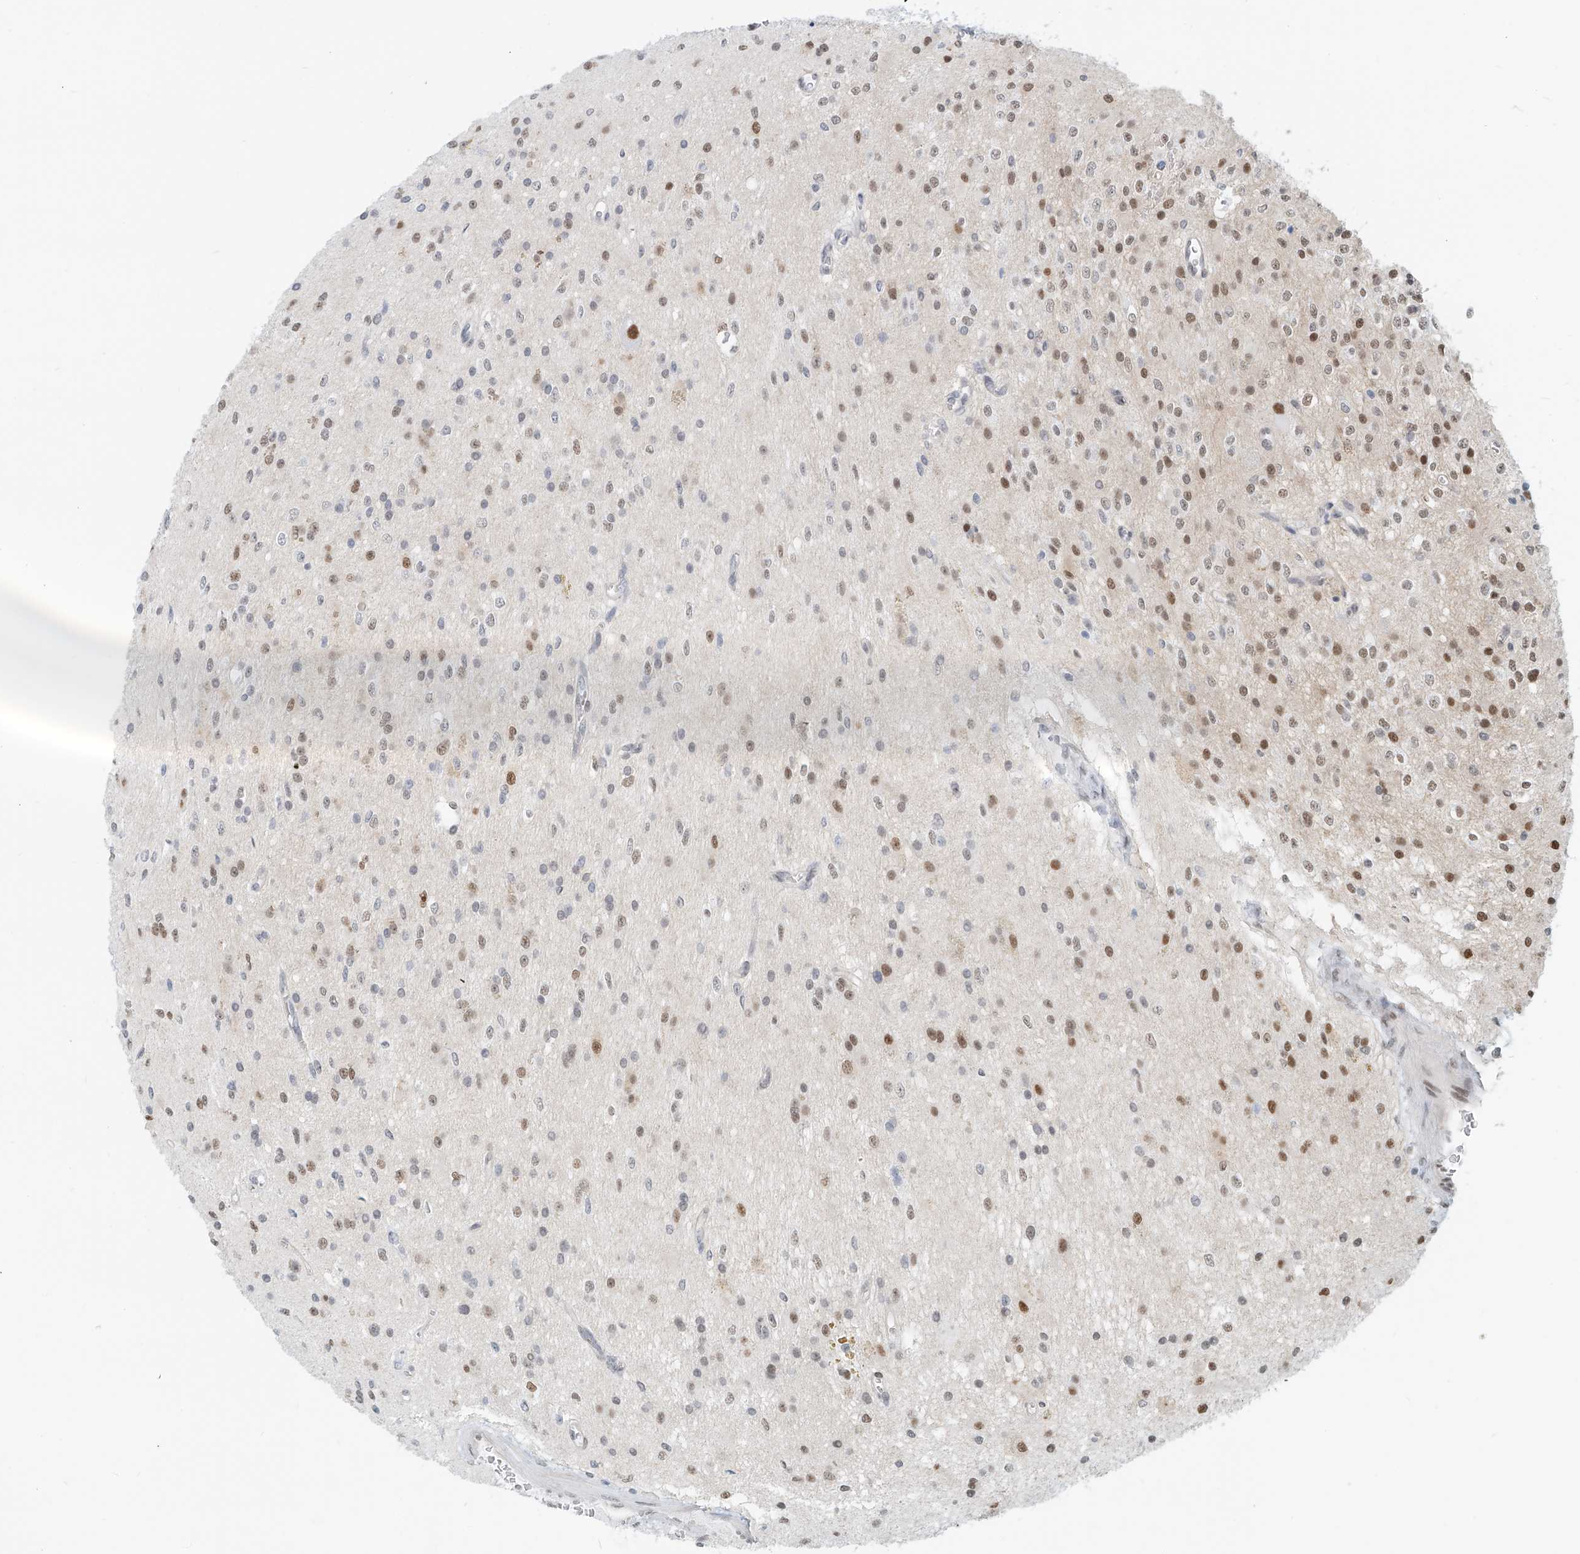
{"staining": {"intensity": "moderate", "quantity": "25%-75%", "location": "nuclear"}, "tissue": "glioma", "cell_type": "Tumor cells", "image_type": "cancer", "snomed": [{"axis": "morphology", "description": "Glioma, malignant, High grade"}, {"axis": "topography", "description": "Brain"}], "caption": "Protein analysis of high-grade glioma (malignant) tissue demonstrates moderate nuclear positivity in approximately 25%-75% of tumor cells. (Brightfield microscopy of DAB IHC at high magnification).", "gene": "SASH1", "patient": {"sex": "male", "age": 34}}